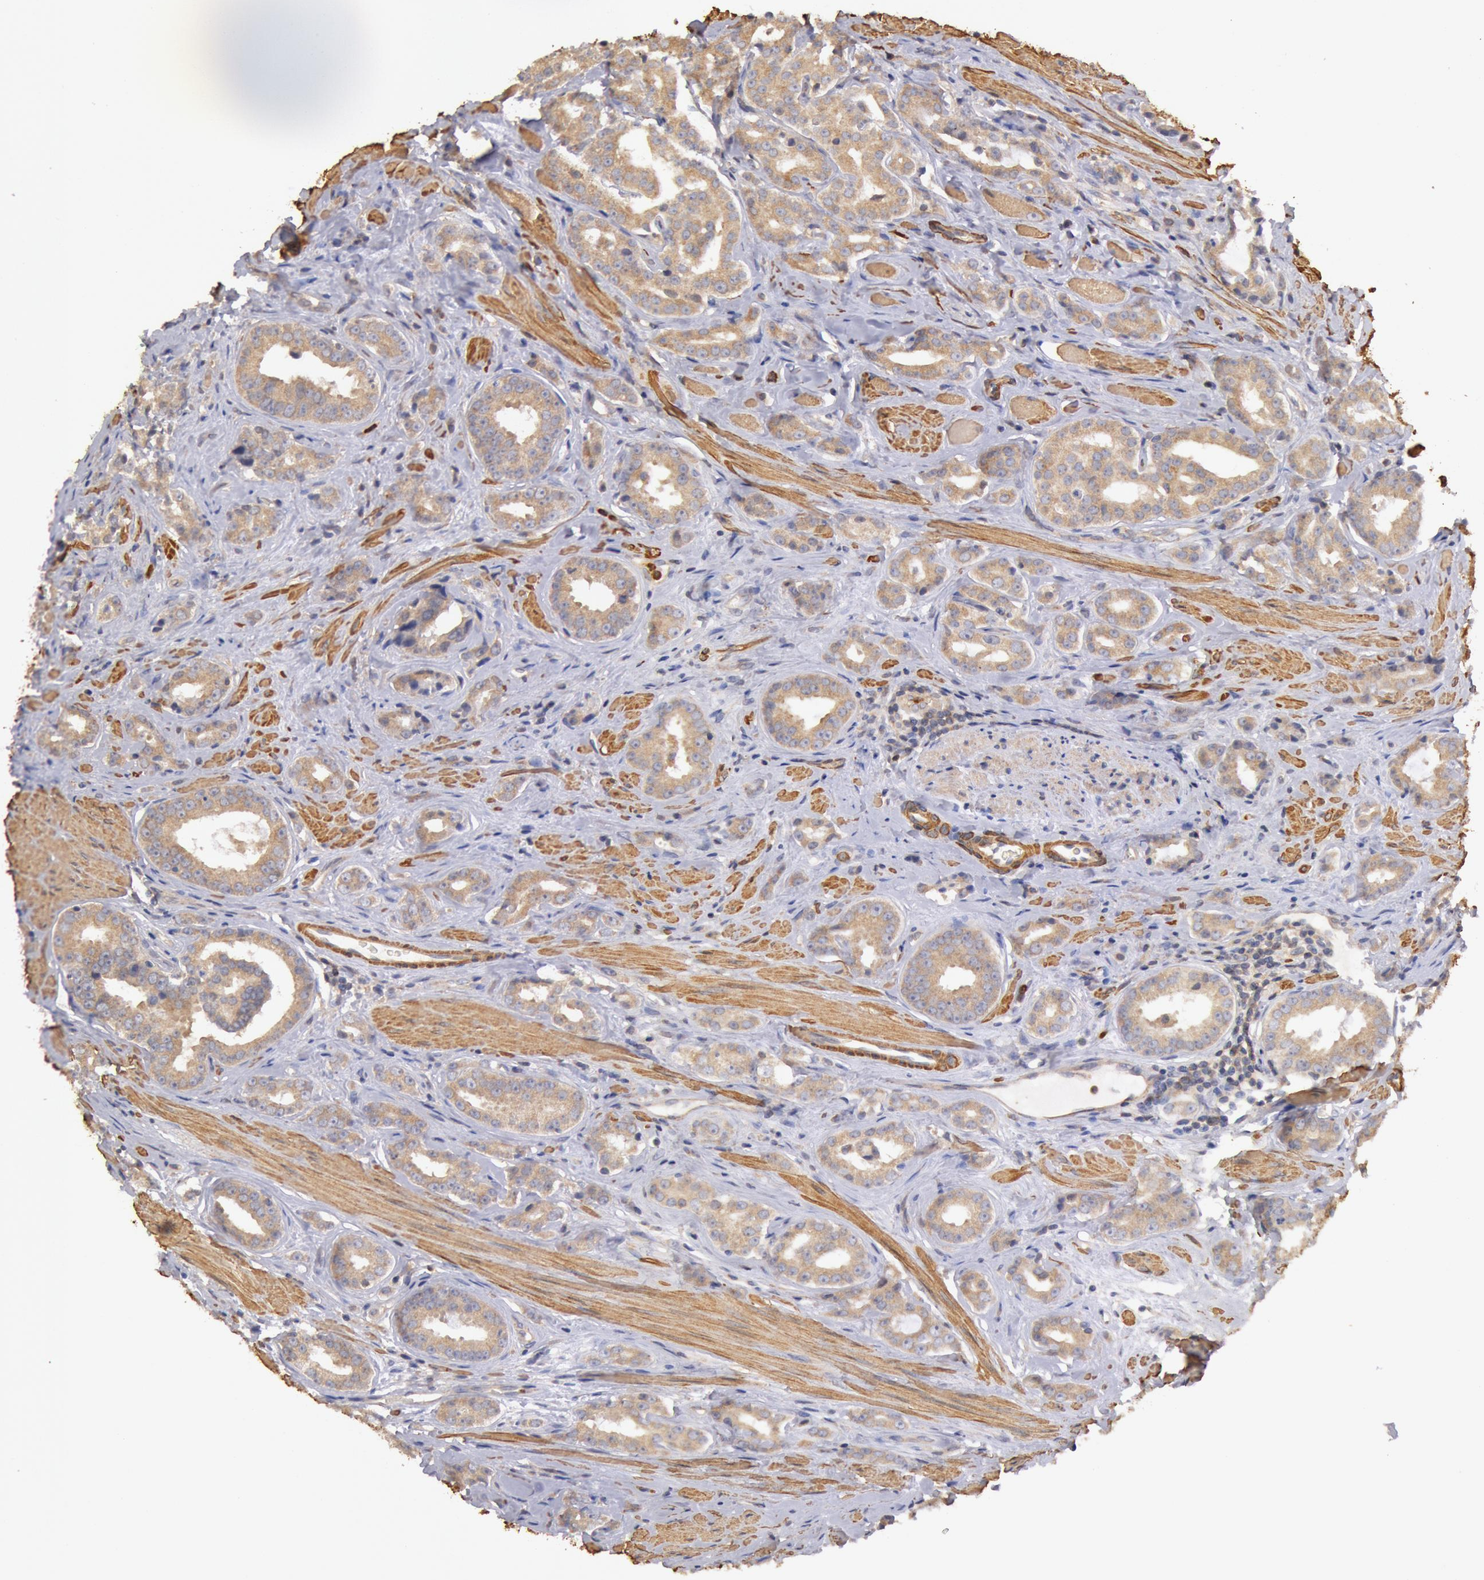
{"staining": {"intensity": "moderate", "quantity": "25%-75%", "location": "cytoplasmic/membranous"}, "tissue": "prostate cancer", "cell_type": "Tumor cells", "image_type": "cancer", "snomed": [{"axis": "morphology", "description": "Adenocarcinoma, Medium grade"}, {"axis": "topography", "description": "Prostate"}], "caption": "Protein expression analysis of human prostate medium-grade adenocarcinoma reveals moderate cytoplasmic/membranous staining in about 25%-75% of tumor cells. The staining was performed using DAB, with brown indicating positive protein expression. Nuclei are stained blue with hematoxylin.", "gene": "TMED8", "patient": {"sex": "male", "age": 53}}